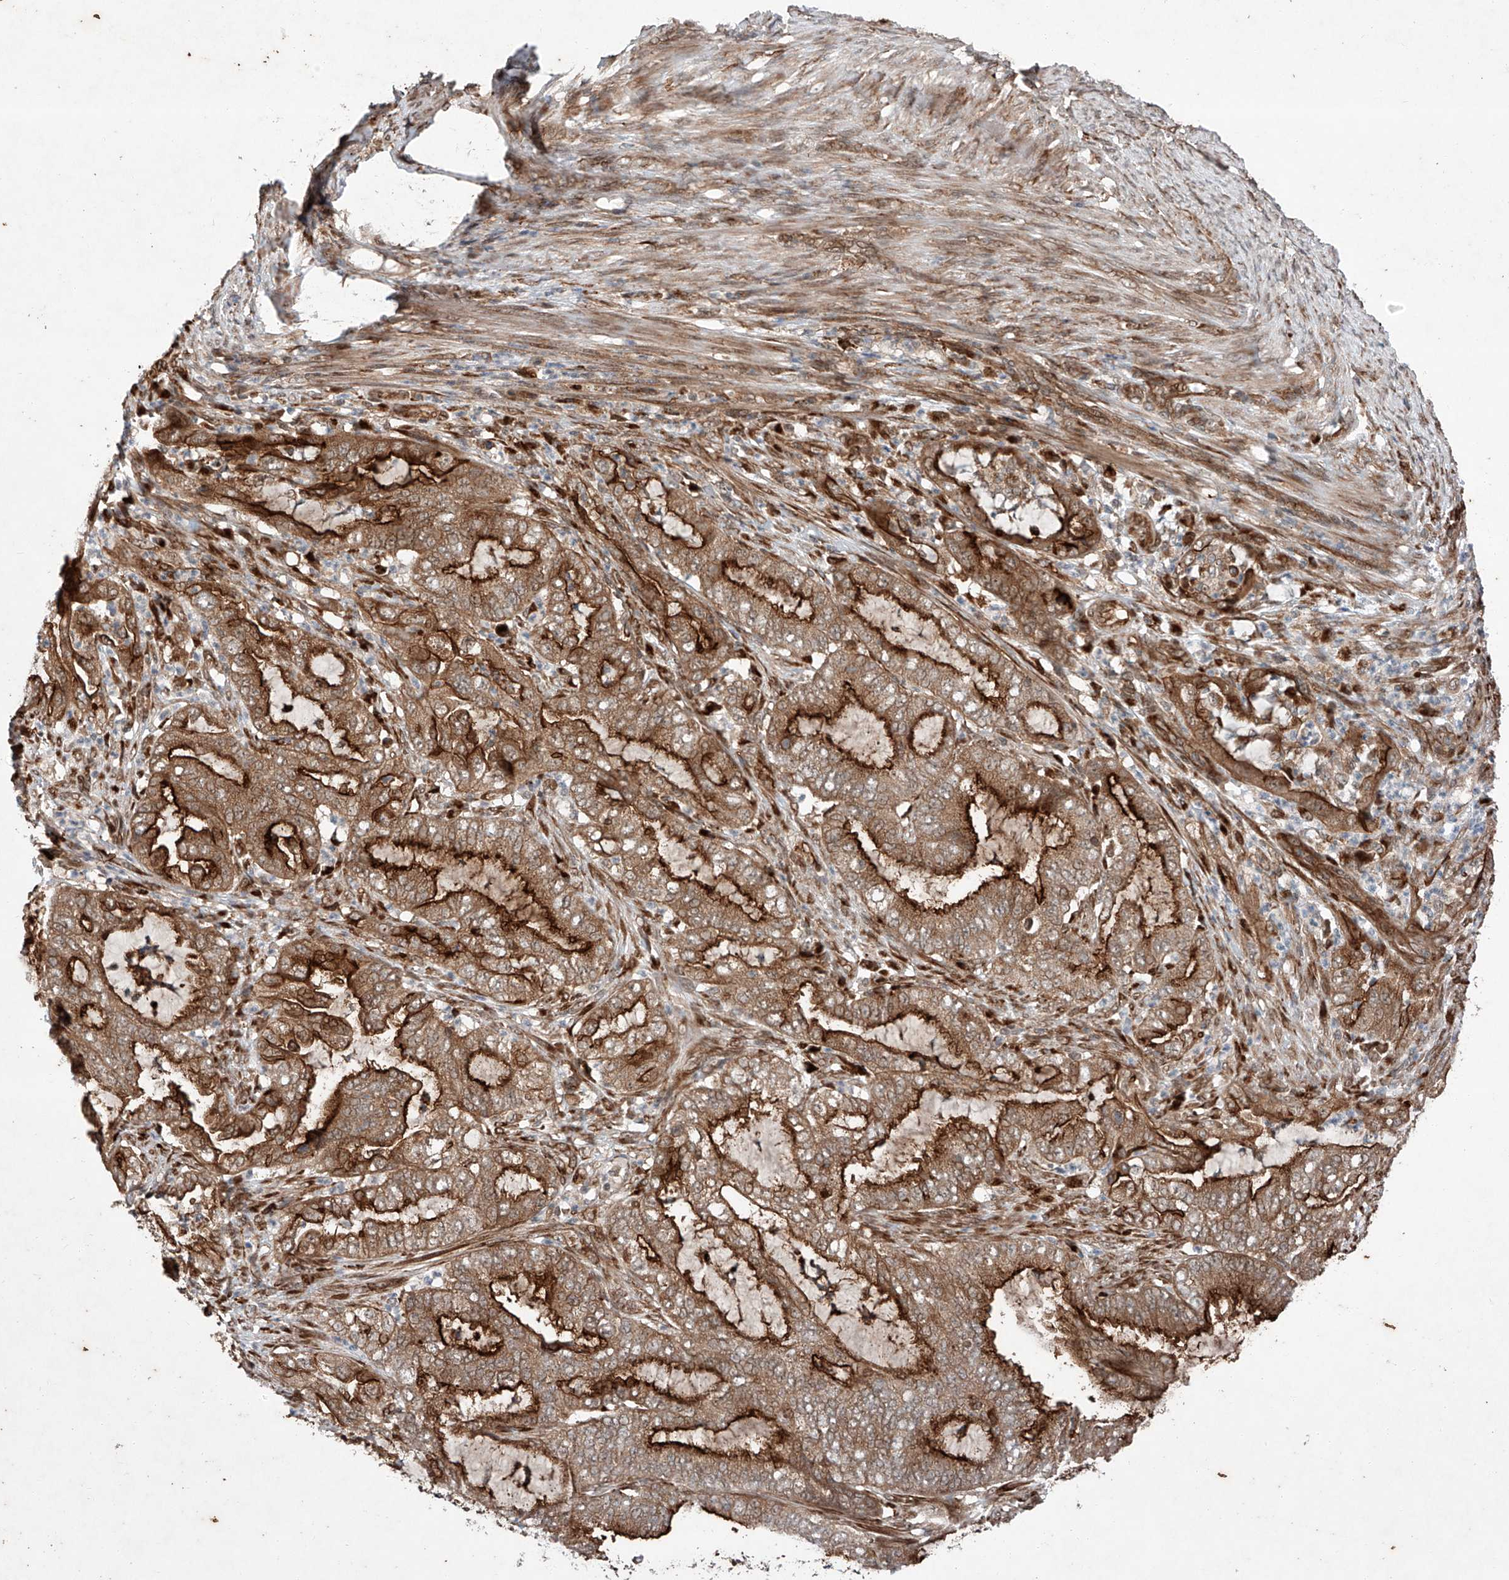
{"staining": {"intensity": "strong", "quantity": ">75%", "location": "cytoplasmic/membranous"}, "tissue": "endometrial cancer", "cell_type": "Tumor cells", "image_type": "cancer", "snomed": [{"axis": "morphology", "description": "Adenocarcinoma, NOS"}, {"axis": "topography", "description": "Endometrium"}], "caption": "High-magnification brightfield microscopy of adenocarcinoma (endometrial) stained with DAB (3,3'-diaminobenzidine) (brown) and counterstained with hematoxylin (blue). tumor cells exhibit strong cytoplasmic/membranous positivity is seen in about>75% of cells.", "gene": "ZFP28", "patient": {"sex": "female", "age": 51}}